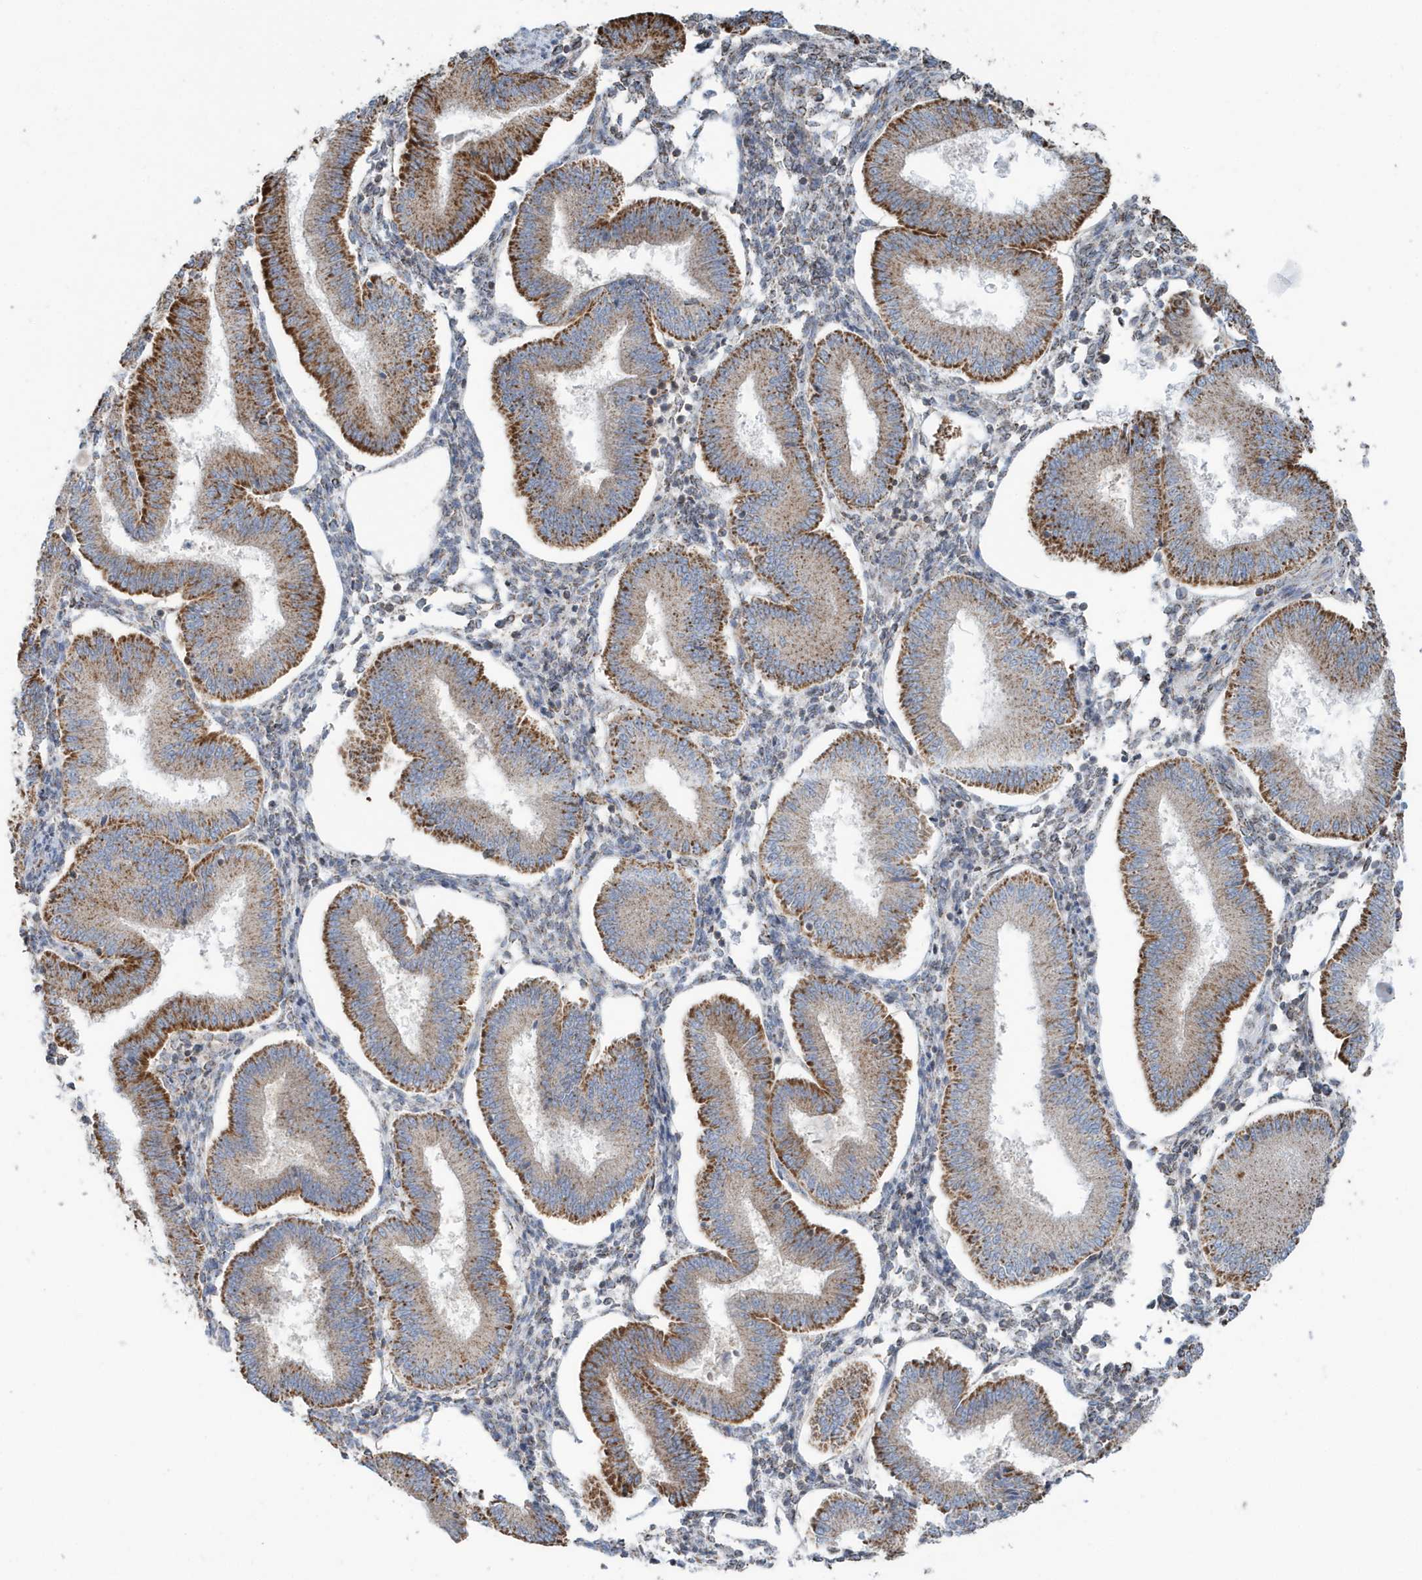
{"staining": {"intensity": "moderate", "quantity": "<25%", "location": "cytoplasmic/membranous"}, "tissue": "endometrium", "cell_type": "Cells in endometrial stroma", "image_type": "normal", "snomed": [{"axis": "morphology", "description": "Normal tissue, NOS"}, {"axis": "topography", "description": "Endometrium"}], "caption": "IHC staining of normal endometrium, which exhibits low levels of moderate cytoplasmic/membranous expression in about <25% of cells in endometrial stroma indicating moderate cytoplasmic/membranous protein expression. The staining was performed using DAB (brown) for protein detection and nuclei were counterstained in hematoxylin (blue).", "gene": "RAB11FIP3", "patient": {"sex": "female", "age": 39}}